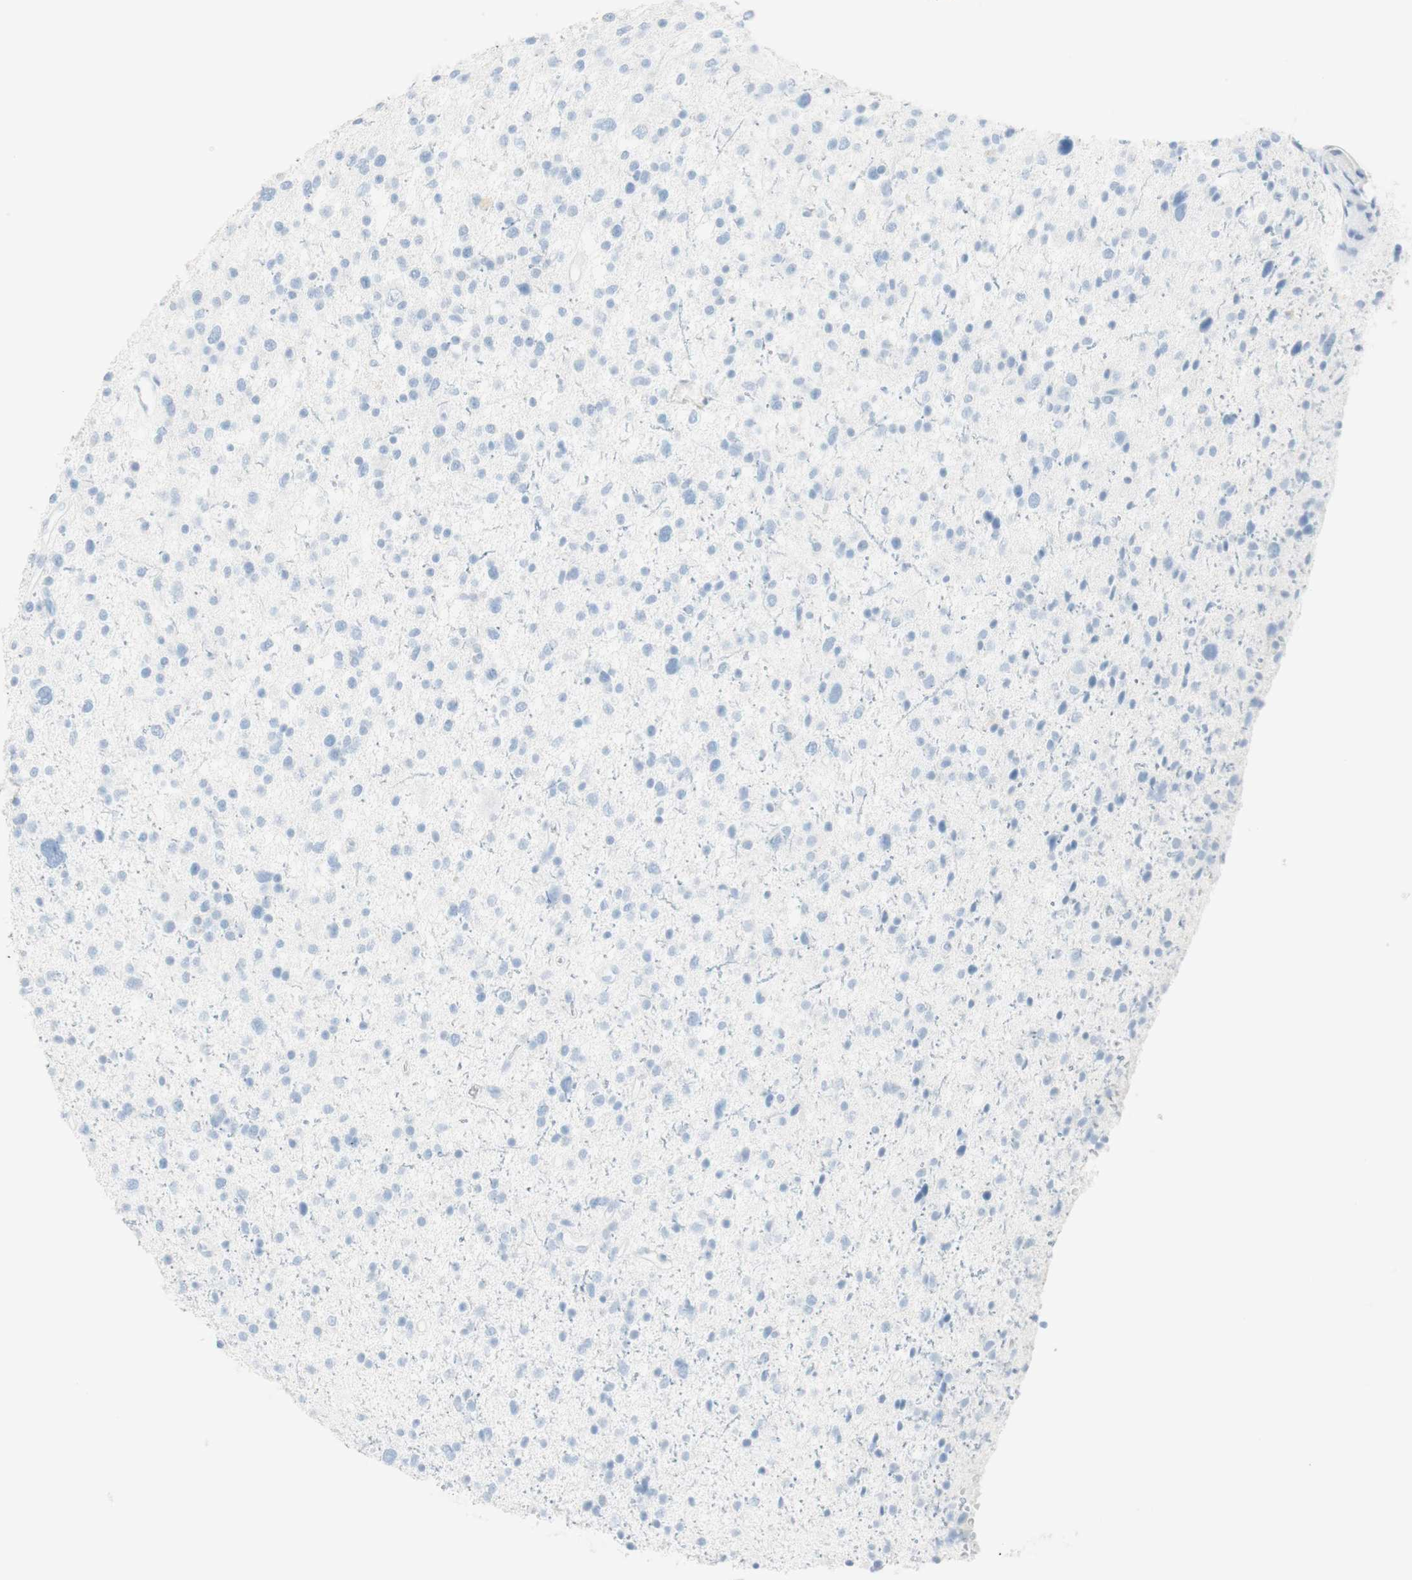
{"staining": {"intensity": "negative", "quantity": "none", "location": "none"}, "tissue": "glioma", "cell_type": "Tumor cells", "image_type": "cancer", "snomed": [{"axis": "morphology", "description": "Glioma, malignant, Low grade"}, {"axis": "topography", "description": "Brain"}], "caption": "Tumor cells are negative for protein expression in human glioma. Nuclei are stained in blue.", "gene": "NAPSA", "patient": {"sex": "female", "age": 37}}